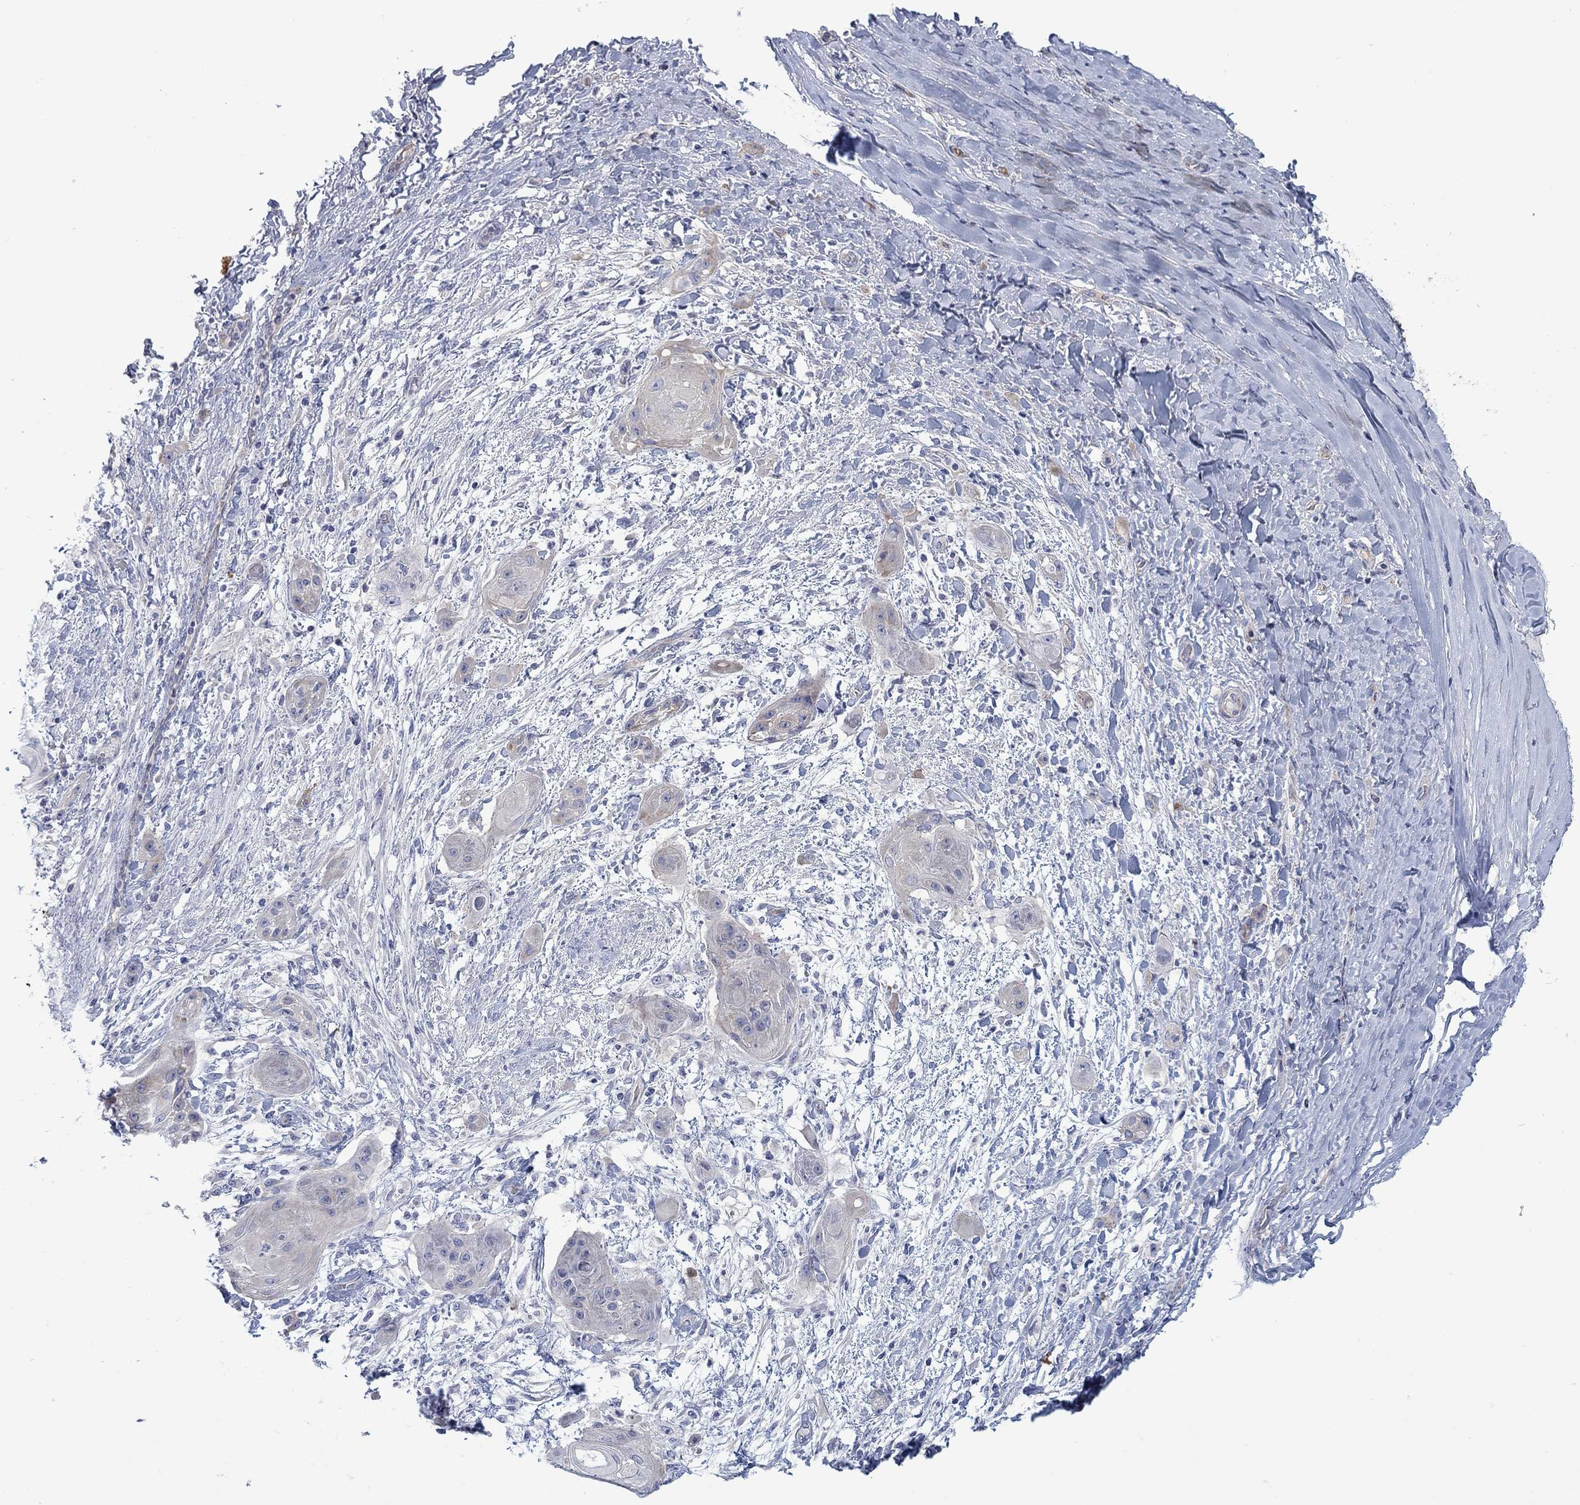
{"staining": {"intensity": "weak", "quantity": "<25%", "location": "cytoplasmic/membranous"}, "tissue": "skin cancer", "cell_type": "Tumor cells", "image_type": "cancer", "snomed": [{"axis": "morphology", "description": "Squamous cell carcinoma, NOS"}, {"axis": "topography", "description": "Skin"}], "caption": "IHC micrograph of squamous cell carcinoma (skin) stained for a protein (brown), which displays no staining in tumor cells. The staining was performed using DAB (3,3'-diaminobenzidine) to visualize the protein expression in brown, while the nuclei were stained in blue with hematoxylin (Magnification: 20x).", "gene": "FXR1", "patient": {"sex": "male", "age": 62}}